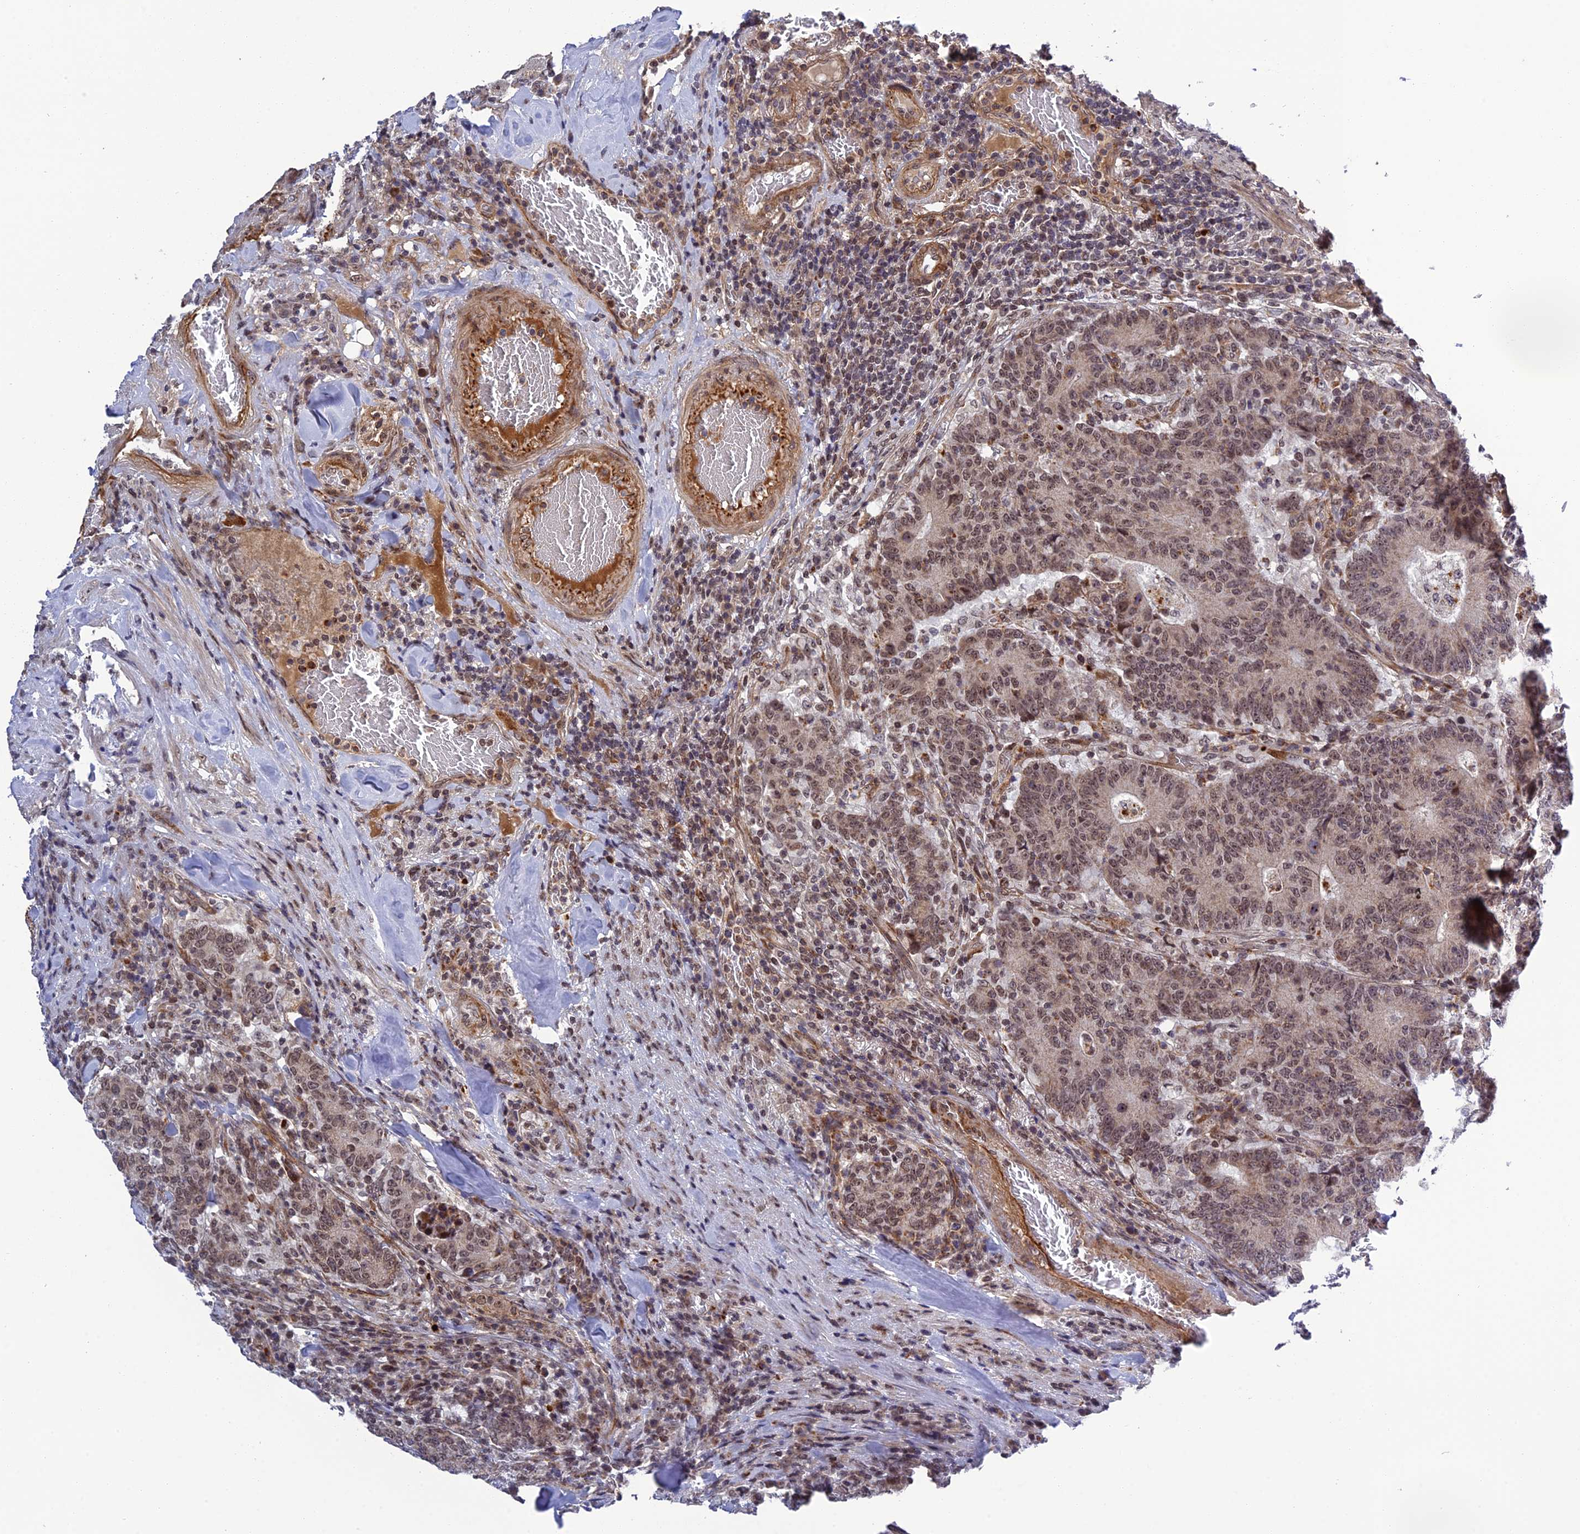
{"staining": {"intensity": "moderate", "quantity": ">75%", "location": "nuclear"}, "tissue": "colorectal cancer", "cell_type": "Tumor cells", "image_type": "cancer", "snomed": [{"axis": "morphology", "description": "Normal tissue, NOS"}, {"axis": "morphology", "description": "Adenocarcinoma, NOS"}, {"axis": "topography", "description": "Colon"}], "caption": "Brown immunohistochemical staining in colorectal adenocarcinoma displays moderate nuclear staining in approximately >75% of tumor cells.", "gene": "REXO1", "patient": {"sex": "female", "age": 75}}